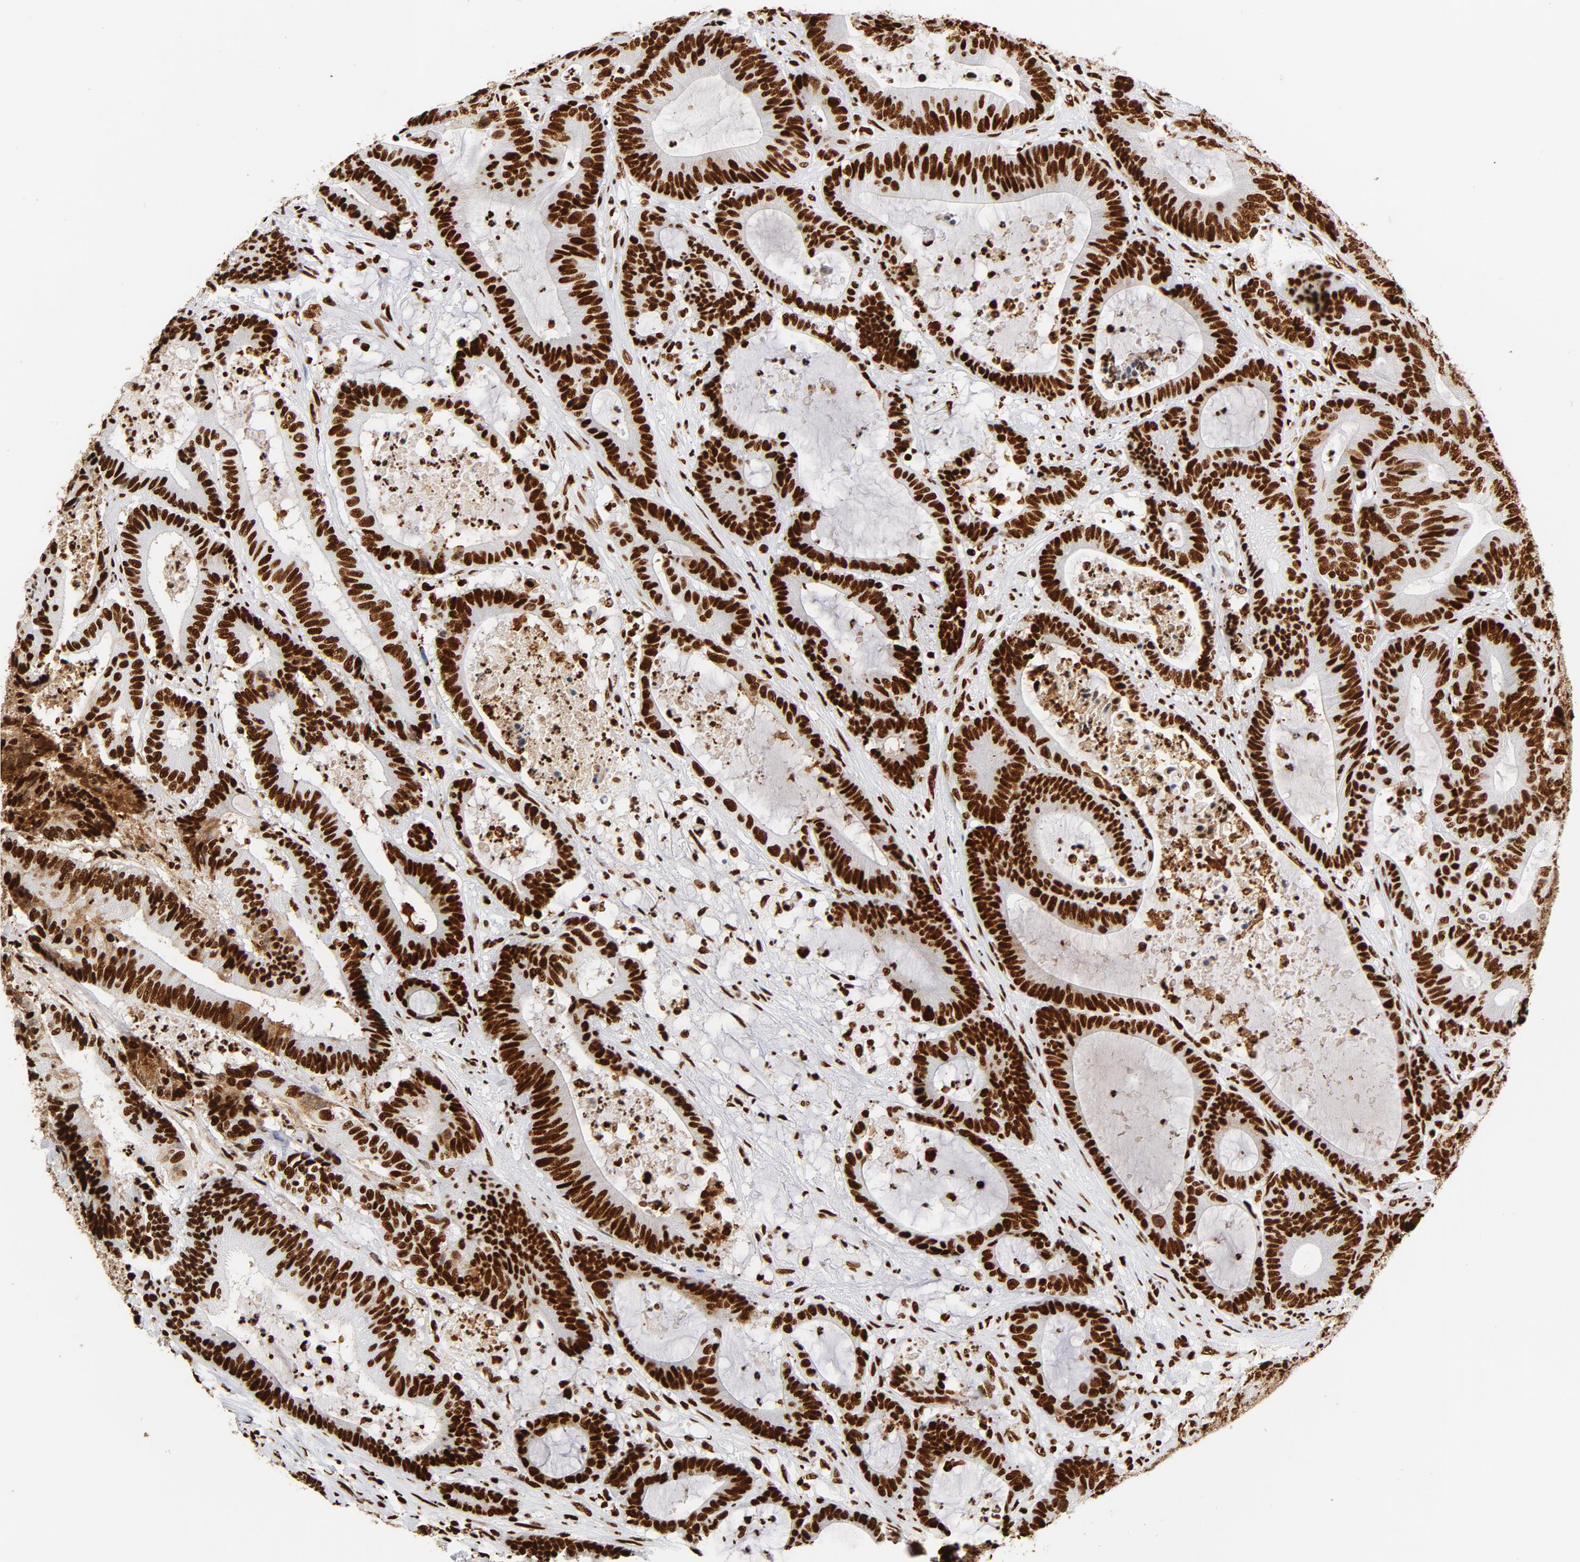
{"staining": {"intensity": "strong", "quantity": ">75%", "location": "nuclear"}, "tissue": "colorectal cancer", "cell_type": "Tumor cells", "image_type": "cancer", "snomed": [{"axis": "morphology", "description": "Adenocarcinoma, NOS"}, {"axis": "topography", "description": "Colon"}], "caption": "Protein expression analysis of human colorectal adenocarcinoma reveals strong nuclear expression in approximately >75% of tumor cells. The staining was performed using DAB (3,3'-diaminobenzidine) to visualize the protein expression in brown, while the nuclei were stained in blue with hematoxylin (Magnification: 20x).", "gene": "XRCC6", "patient": {"sex": "female", "age": 84}}